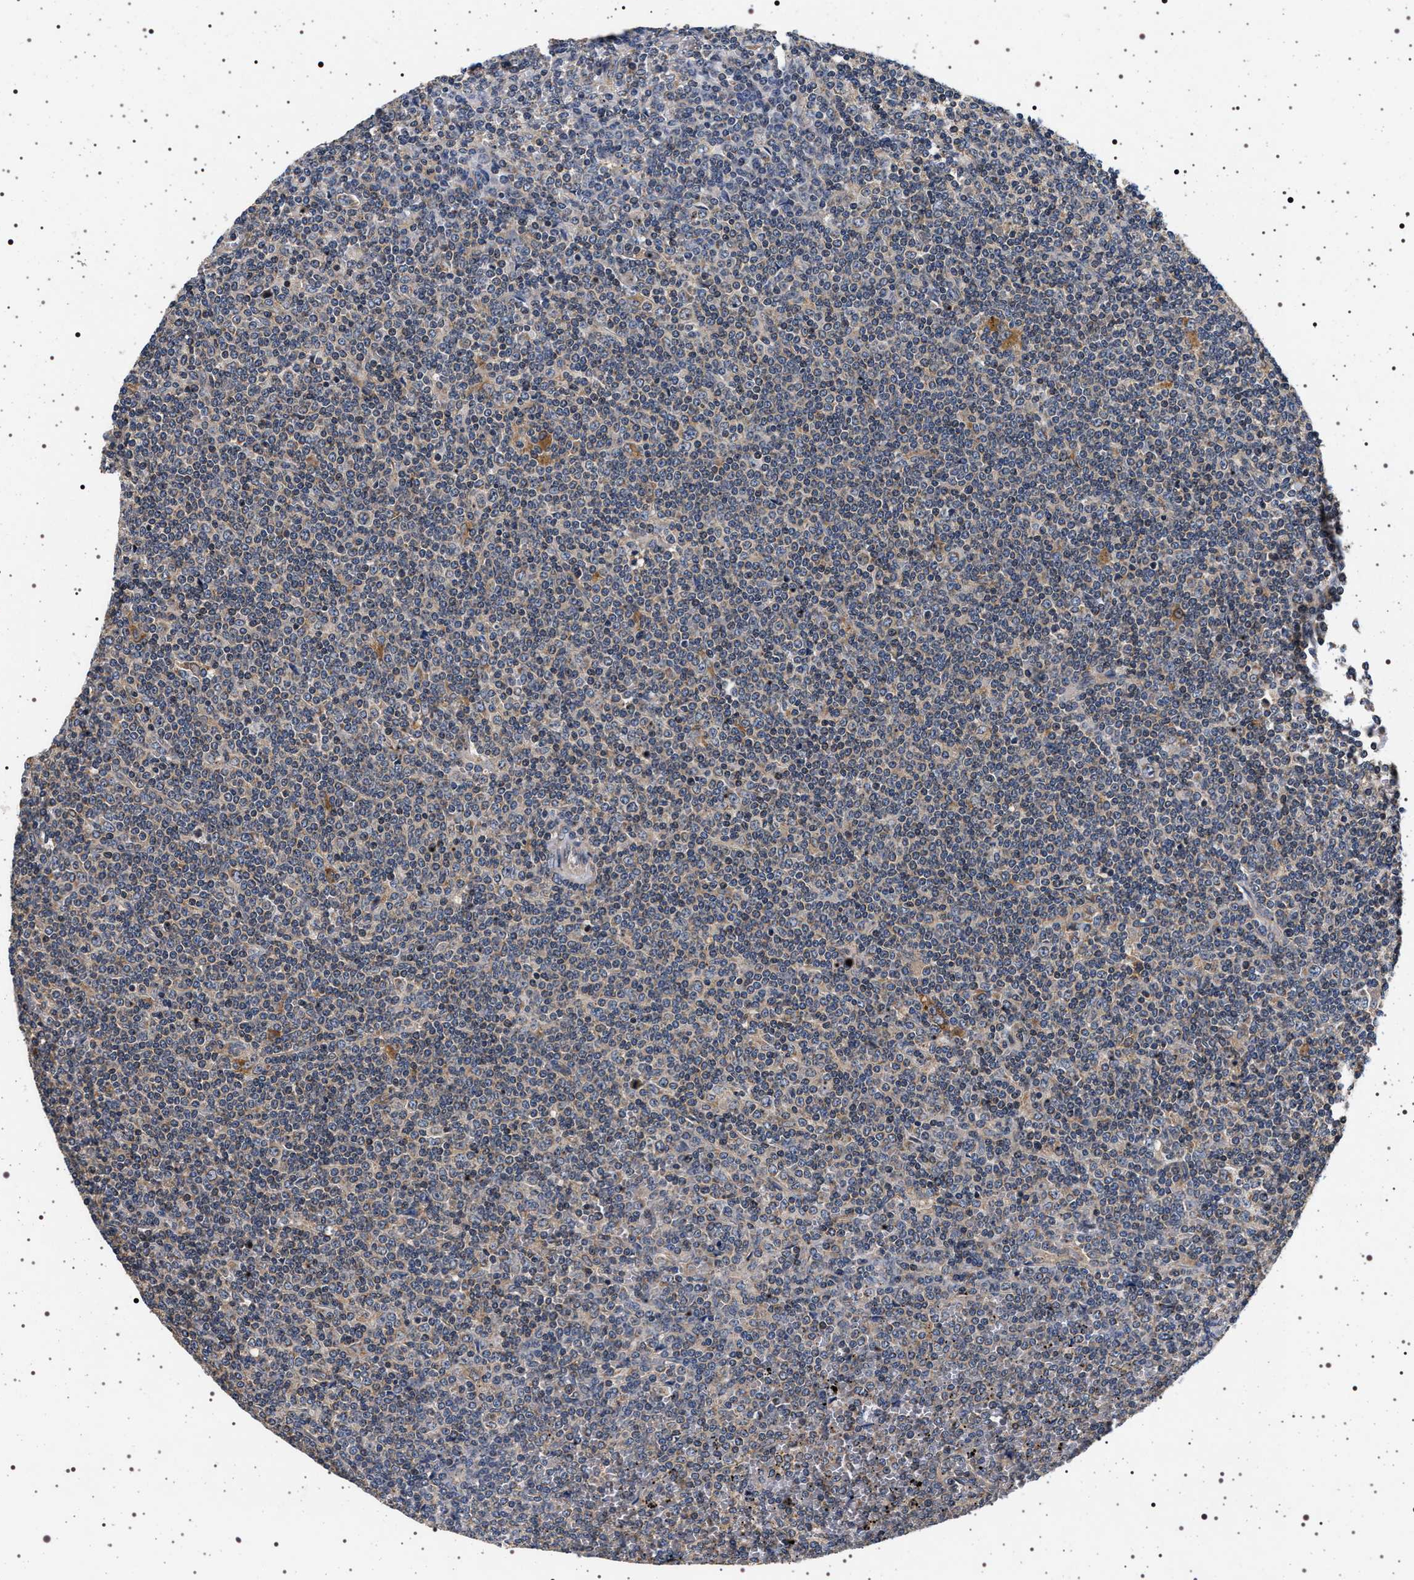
{"staining": {"intensity": "moderate", "quantity": "<25%", "location": "cytoplasmic/membranous"}, "tissue": "lymphoma", "cell_type": "Tumor cells", "image_type": "cancer", "snomed": [{"axis": "morphology", "description": "Malignant lymphoma, non-Hodgkin's type, Low grade"}, {"axis": "topography", "description": "Spleen"}], "caption": "Immunohistochemistry (IHC) of malignant lymphoma, non-Hodgkin's type (low-grade) demonstrates low levels of moderate cytoplasmic/membranous expression in about <25% of tumor cells.", "gene": "DCBLD2", "patient": {"sex": "female", "age": 19}}